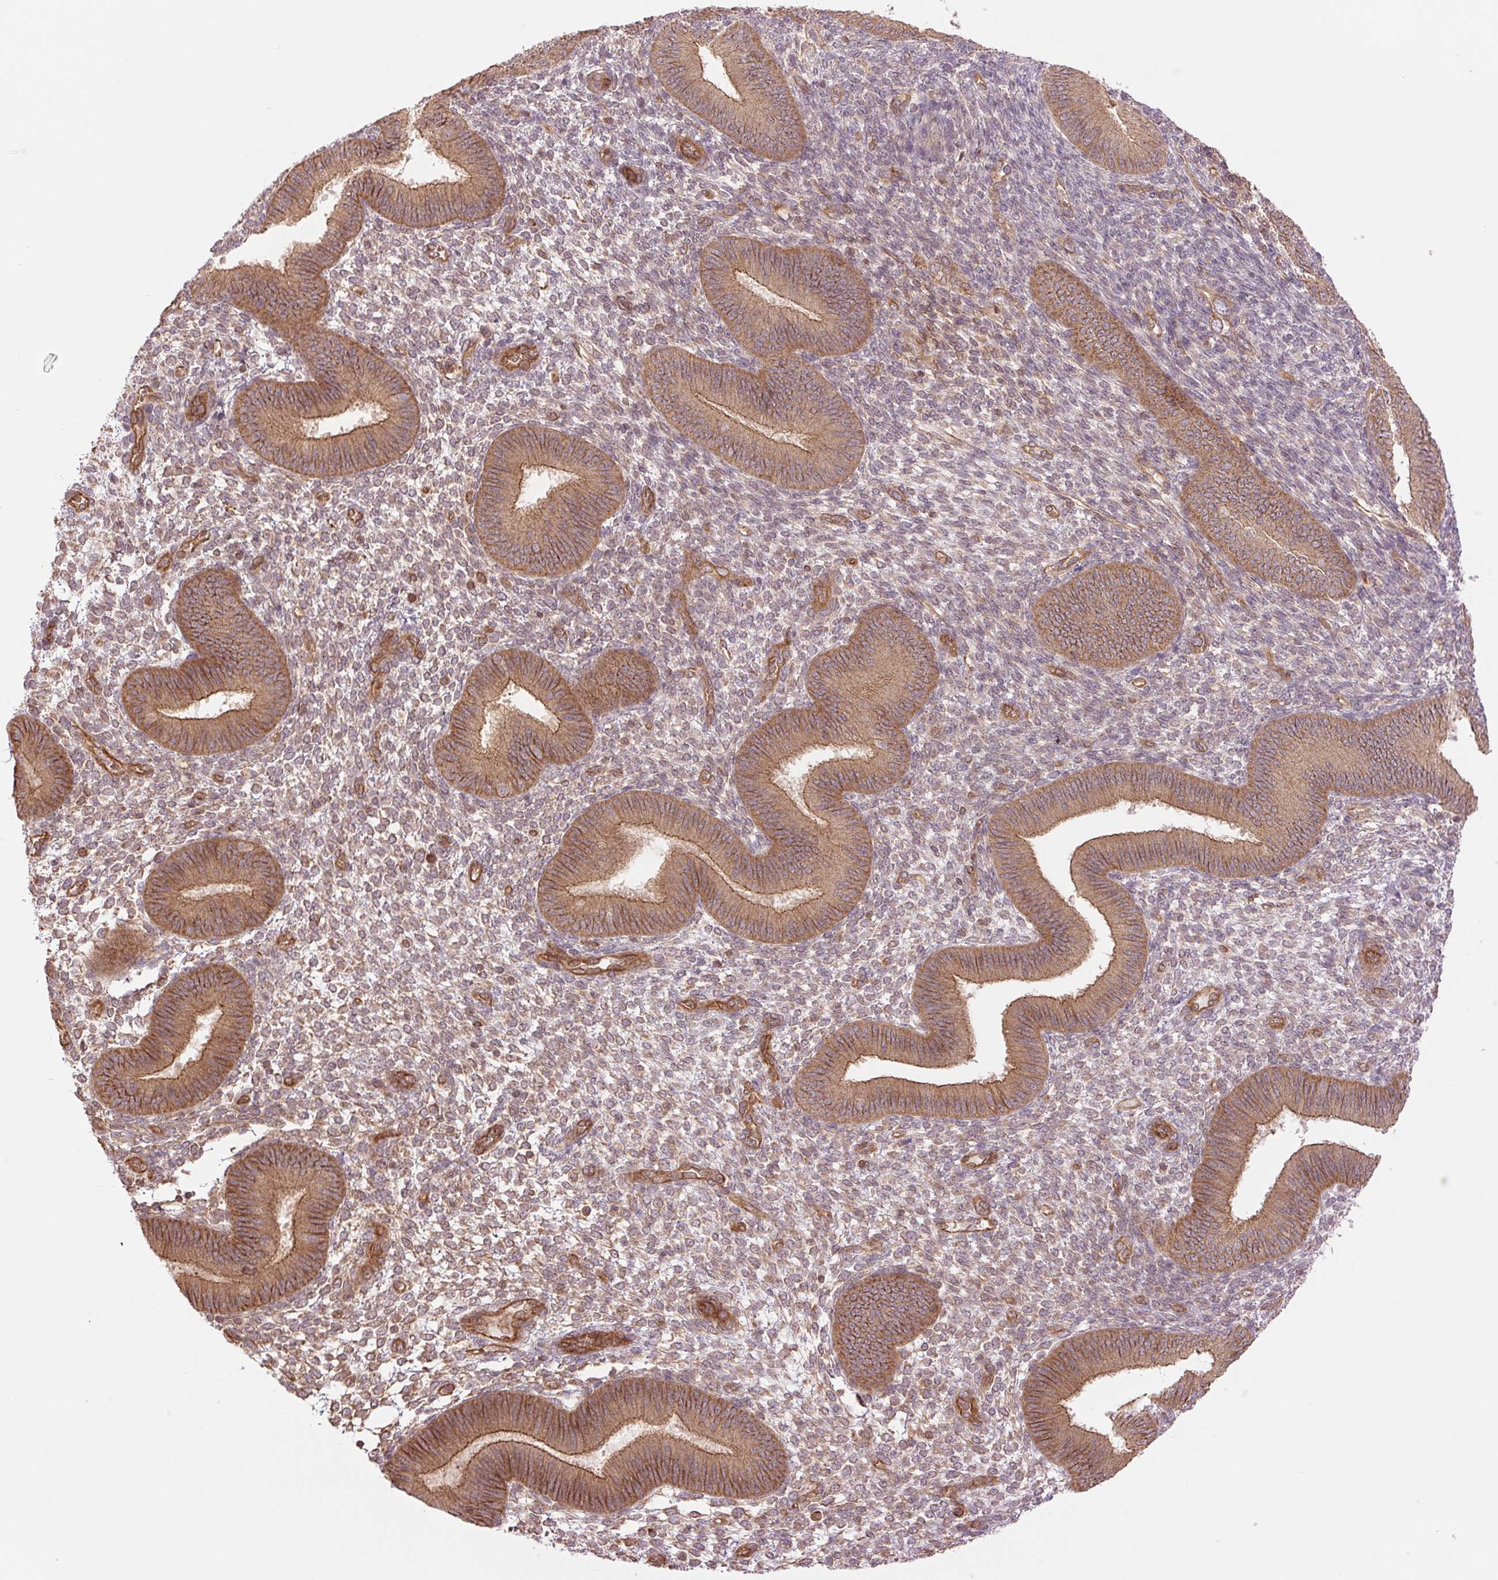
{"staining": {"intensity": "weak", "quantity": "25%-75%", "location": "cytoplasmic/membranous"}, "tissue": "endometrium", "cell_type": "Cells in endometrial stroma", "image_type": "normal", "snomed": [{"axis": "morphology", "description": "Normal tissue, NOS"}, {"axis": "topography", "description": "Endometrium"}], "caption": "Cells in endometrial stroma exhibit weak cytoplasmic/membranous staining in approximately 25%-75% of cells in unremarkable endometrium.", "gene": "STARD7", "patient": {"sex": "female", "age": 39}}